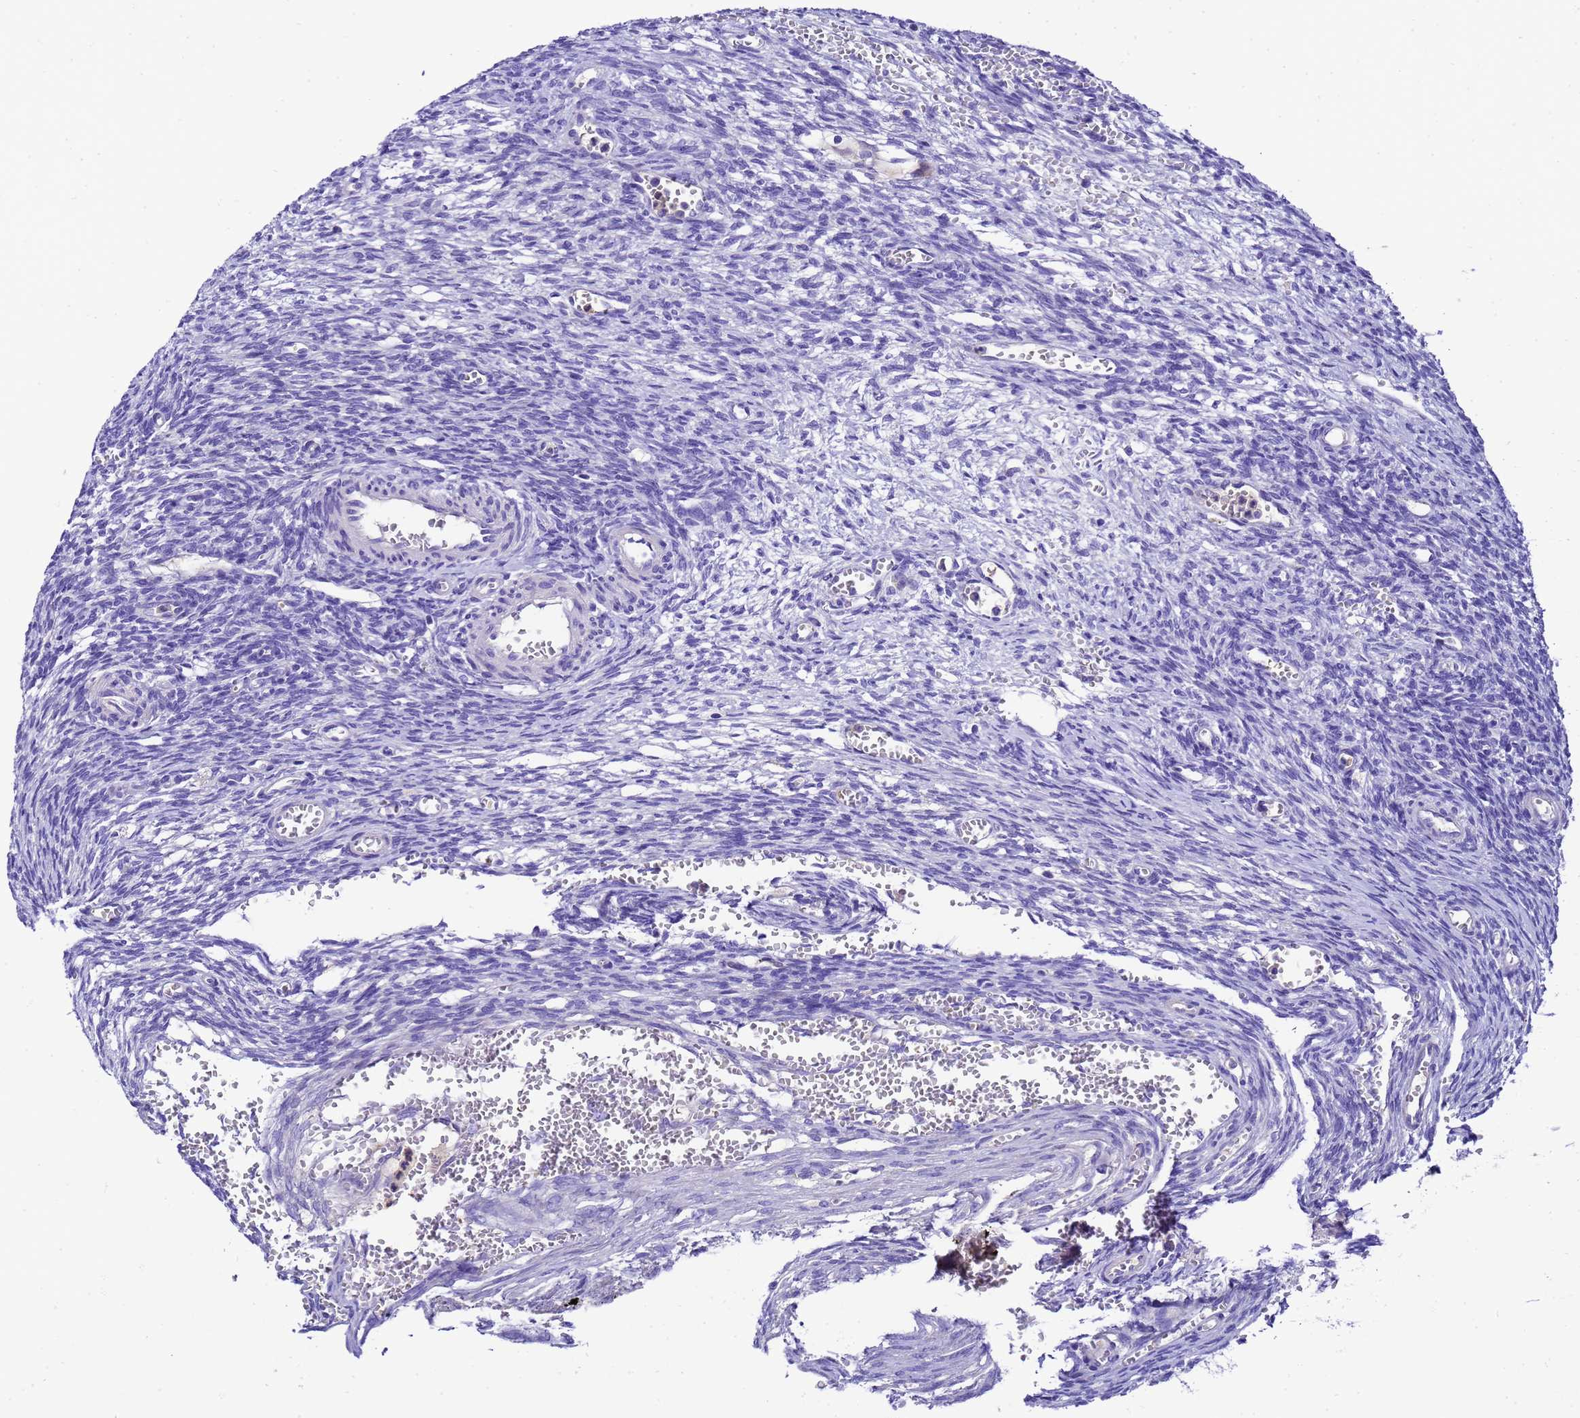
{"staining": {"intensity": "negative", "quantity": "none", "location": "none"}, "tissue": "ovary", "cell_type": "Ovarian stroma cells", "image_type": "normal", "snomed": [{"axis": "morphology", "description": "Normal tissue, NOS"}, {"axis": "topography", "description": "Ovary"}], "caption": "Ovarian stroma cells show no significant staining in benign ovary.", "gene": "UGT2A1", "patient": {"sex": "female", "age": 39}}